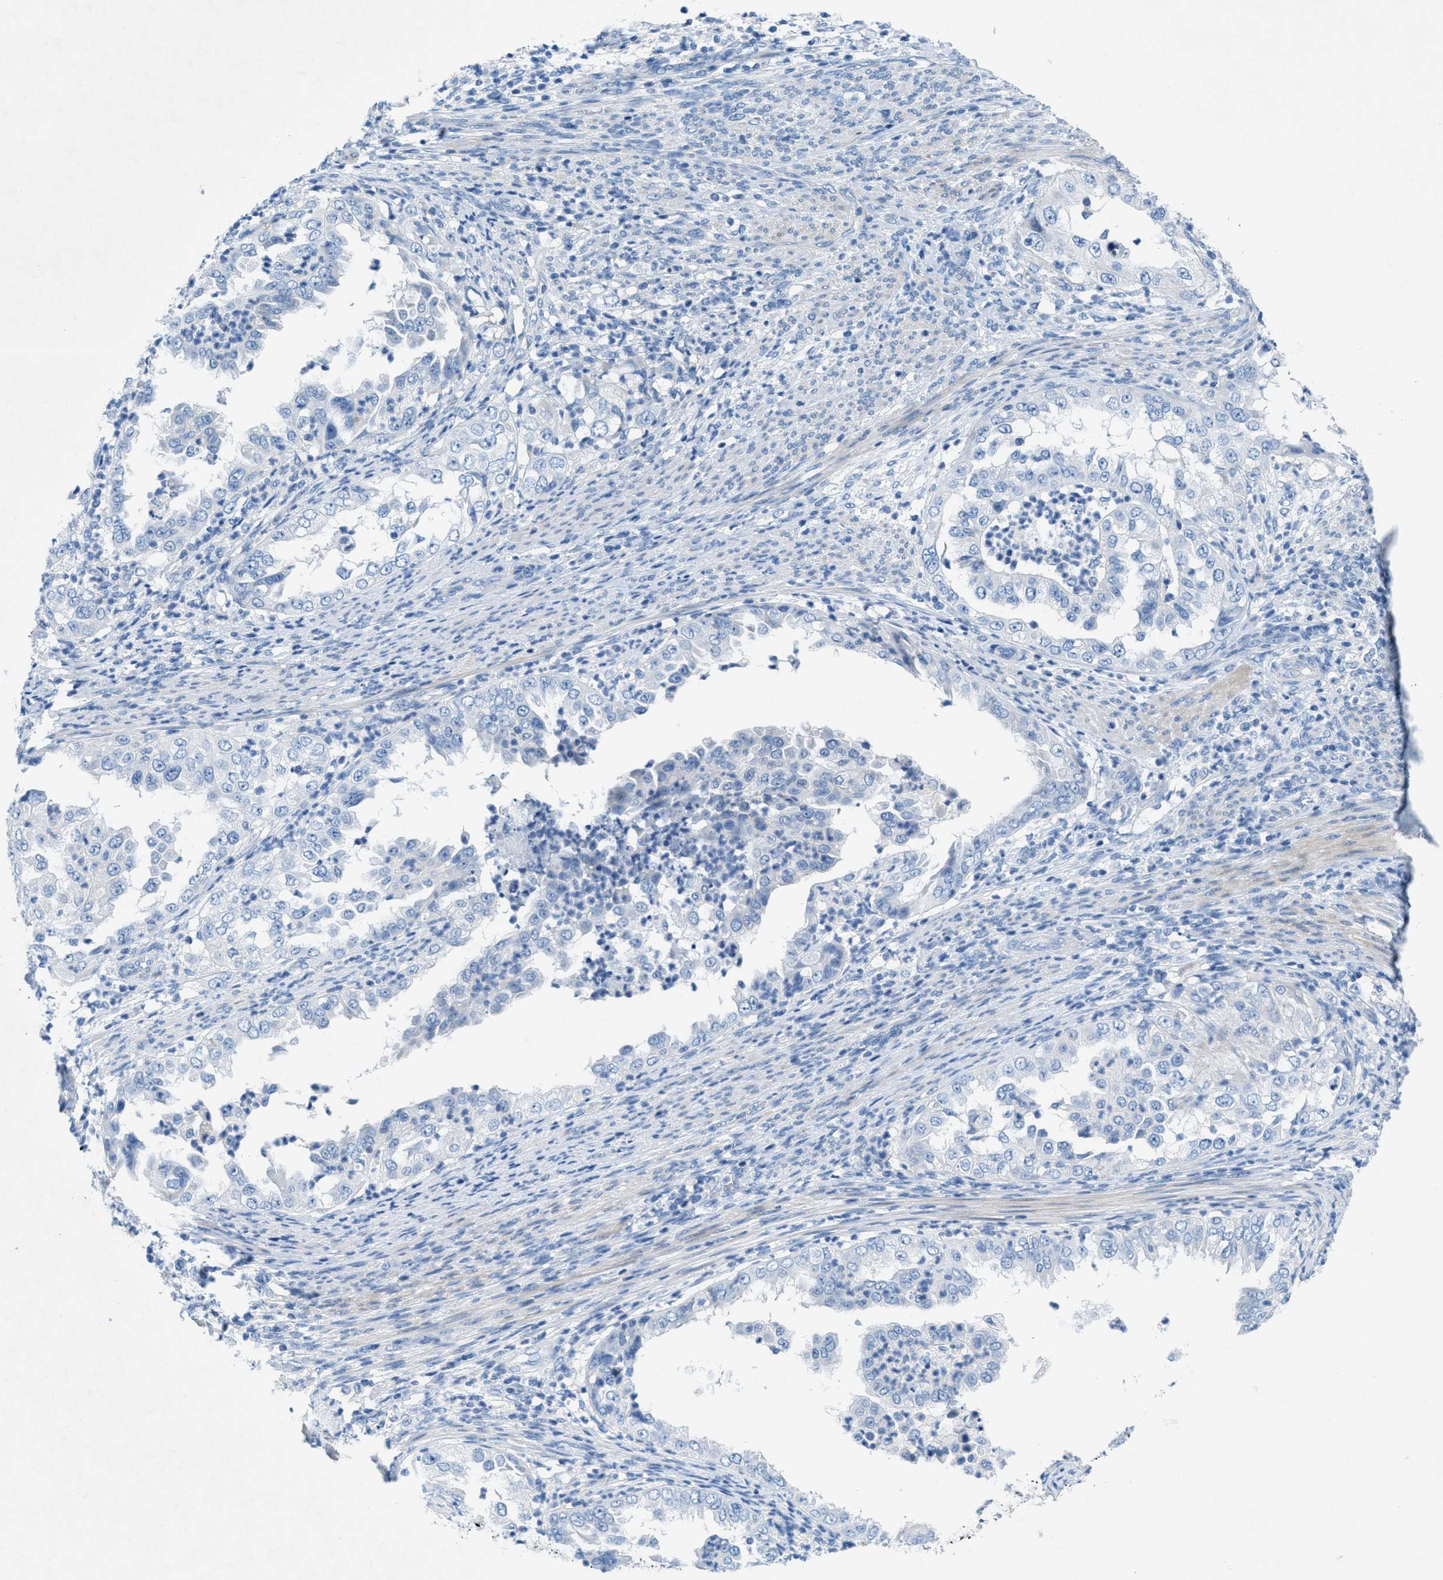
{"staining": {"intensity": "negative", "quantity": "none", "location": "none"}, "tissue": "endometrial cancer", "cell_type": "Tumor cells", "image_type": "cancer", "snomed": [{"axis": "morphology", "description": "Adenocarcinoma, NOS"}, {"axis": "topography", "description": "Endometrium"}], "caption": "A photomicrograph of endometrial cancer (adenocarcinoma) stained for a protein demonstrates no brown staining in tumor cells. The staining is performed using DAB (3,3'-diaminobenzidine) brown chromogen with nuclei counter-stained in using hematoxylin.", "gene": "GALNT17", "patient": {"sex": "female", "age": 85}}